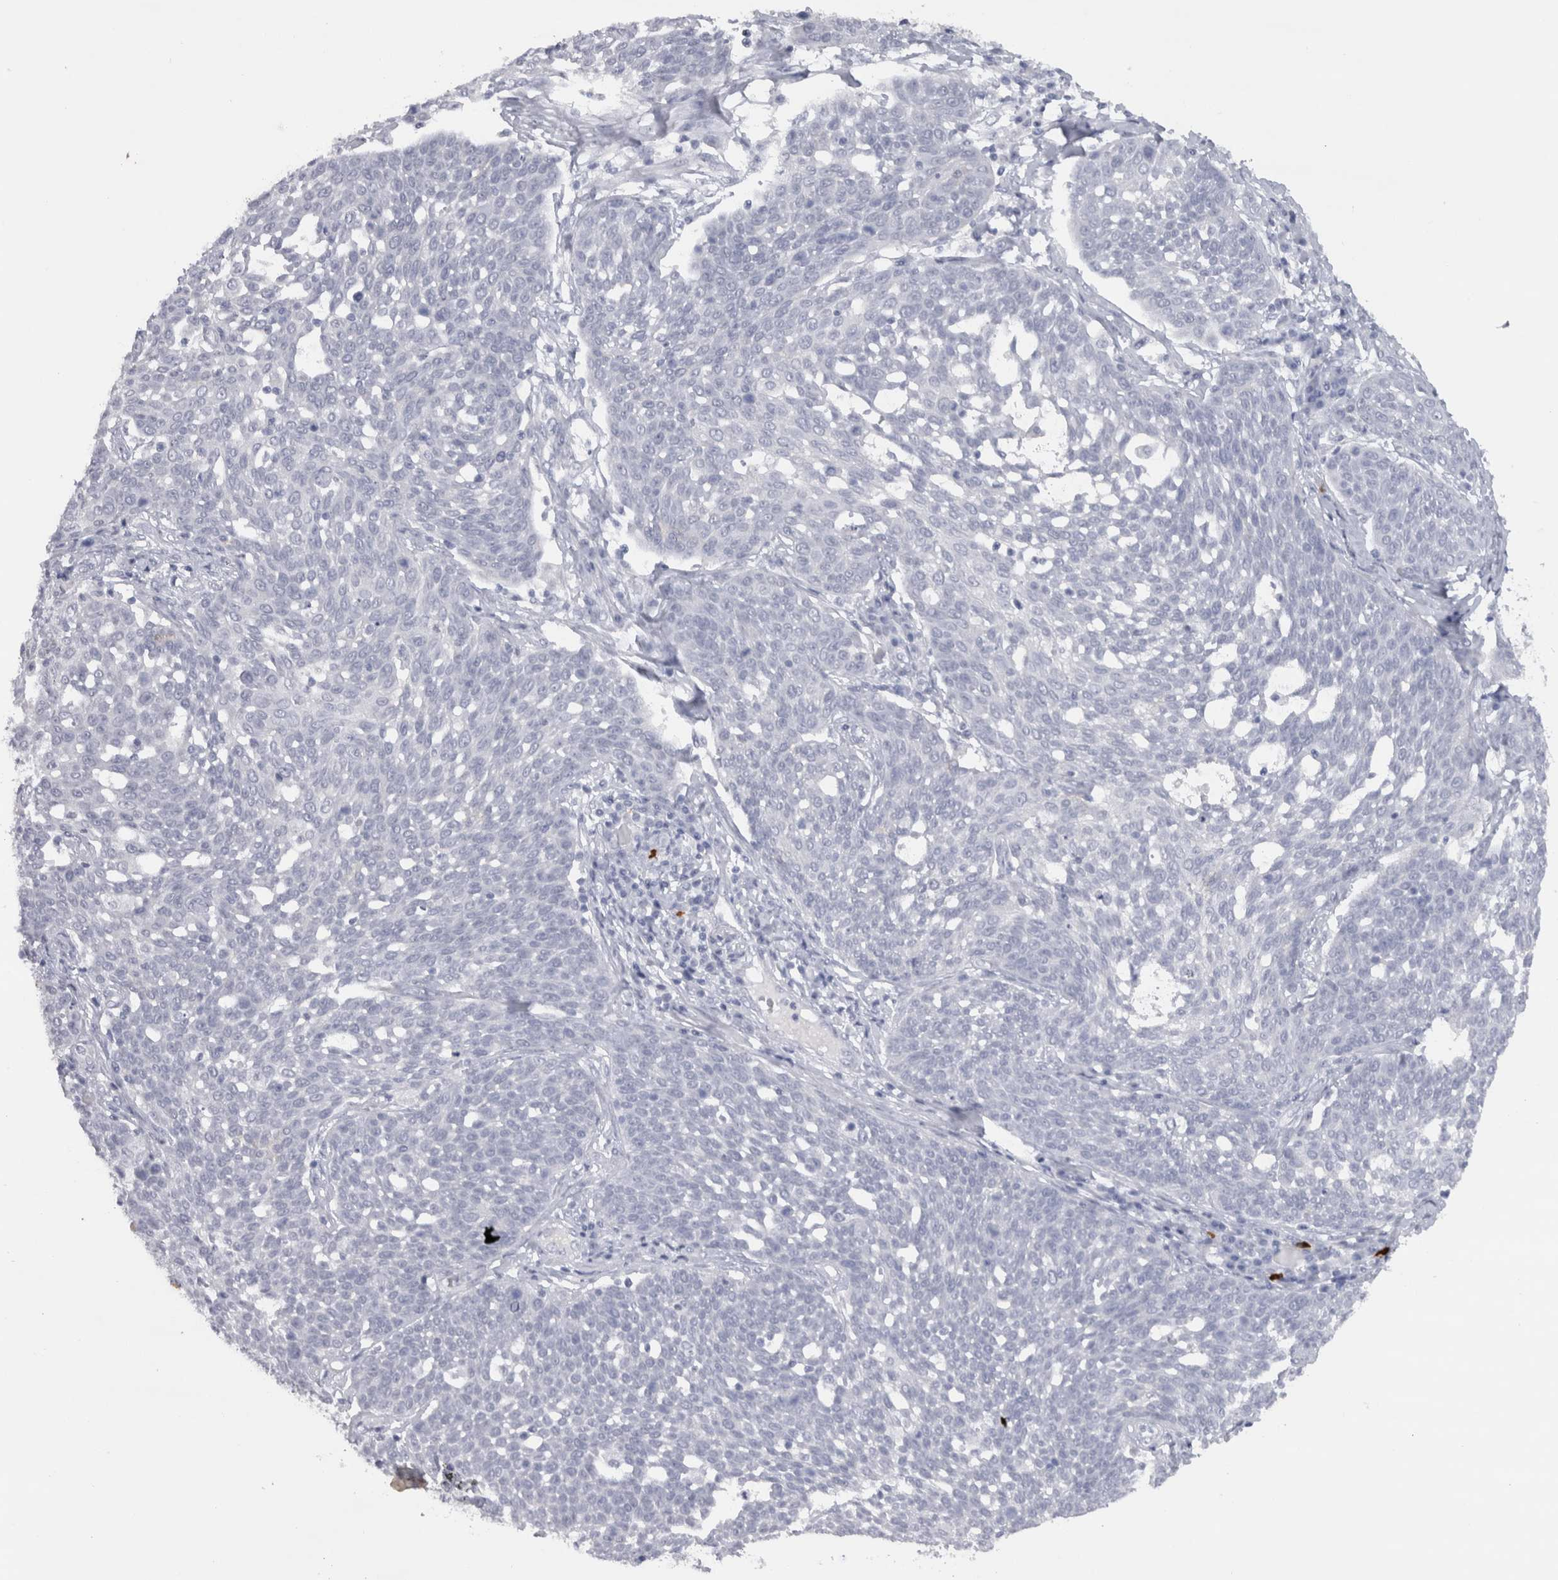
{"staining": {"intensity": "negative", "quantity": "none", "location": "none"}, "tissue": "cervical cancer", "cell_type": "Tumor cells", "image_type": "cancer", "snomed": [{"axis": "morphology", "description": "Squamous cell carcinoma, NOS"}, {"axis": "topography", "description": "Cervix"}], "caption": "There is no significant expression in tumor cells of cervical cancer.", "gene": "CDH17", "patient": {"sex": "female", "age": 34}}